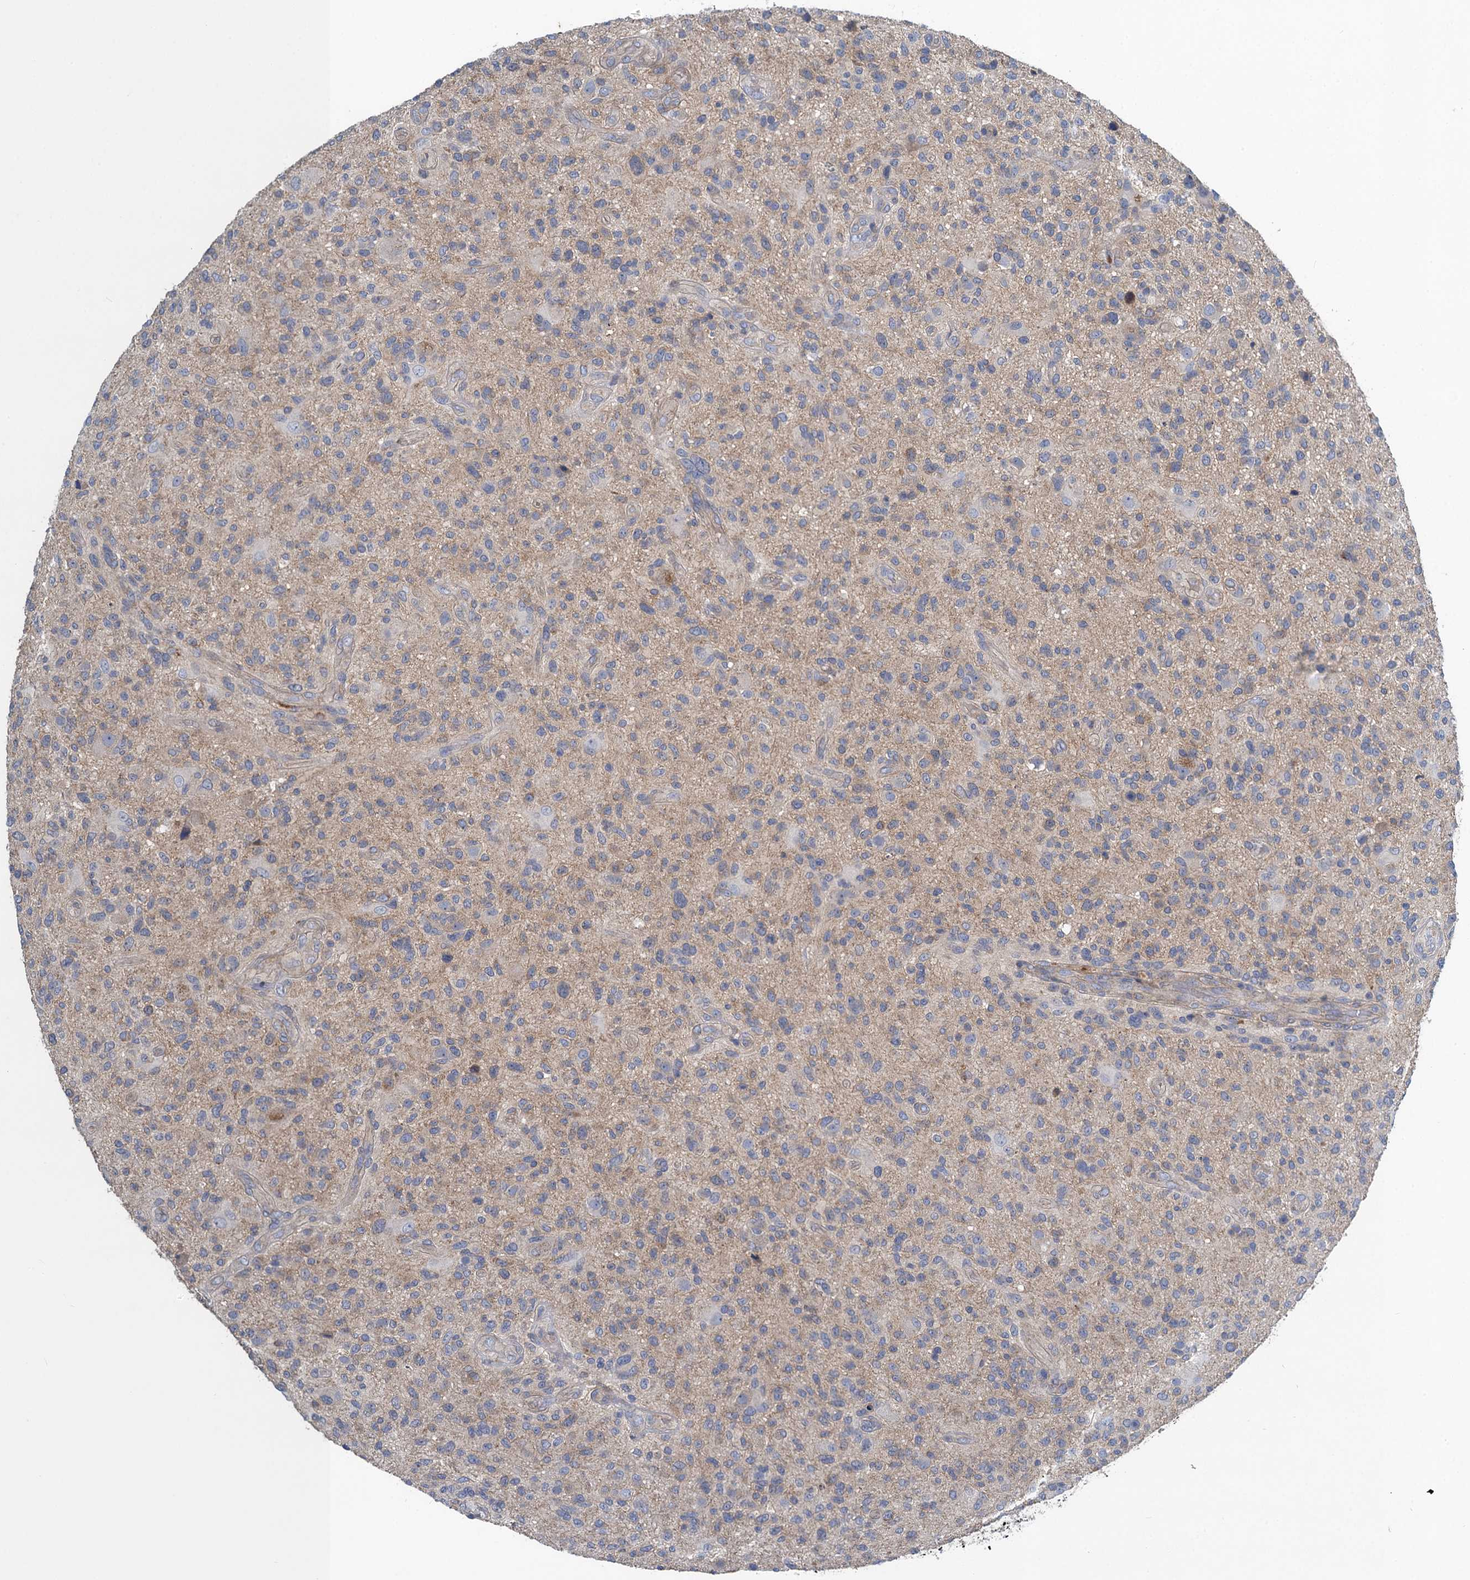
{"staining": {"intensity": "negative", "quantity": "none", "location": "none"}, "tissue": "glioma", "cell_type": "Tumor cells", "image_type": "cancer", "snomed": [{"axis": "morphology", "description": "Glioma, malignant, High grade"}, {"axis": "topography", "description": "Brain"}], "caption": "Immunohistochemistry histopathology image of glioma stained for a protein (brown), which exhibits no staining in tumor cells.", "gene": "SNAP29", "patient": {"sex": "male", "age": 47}}